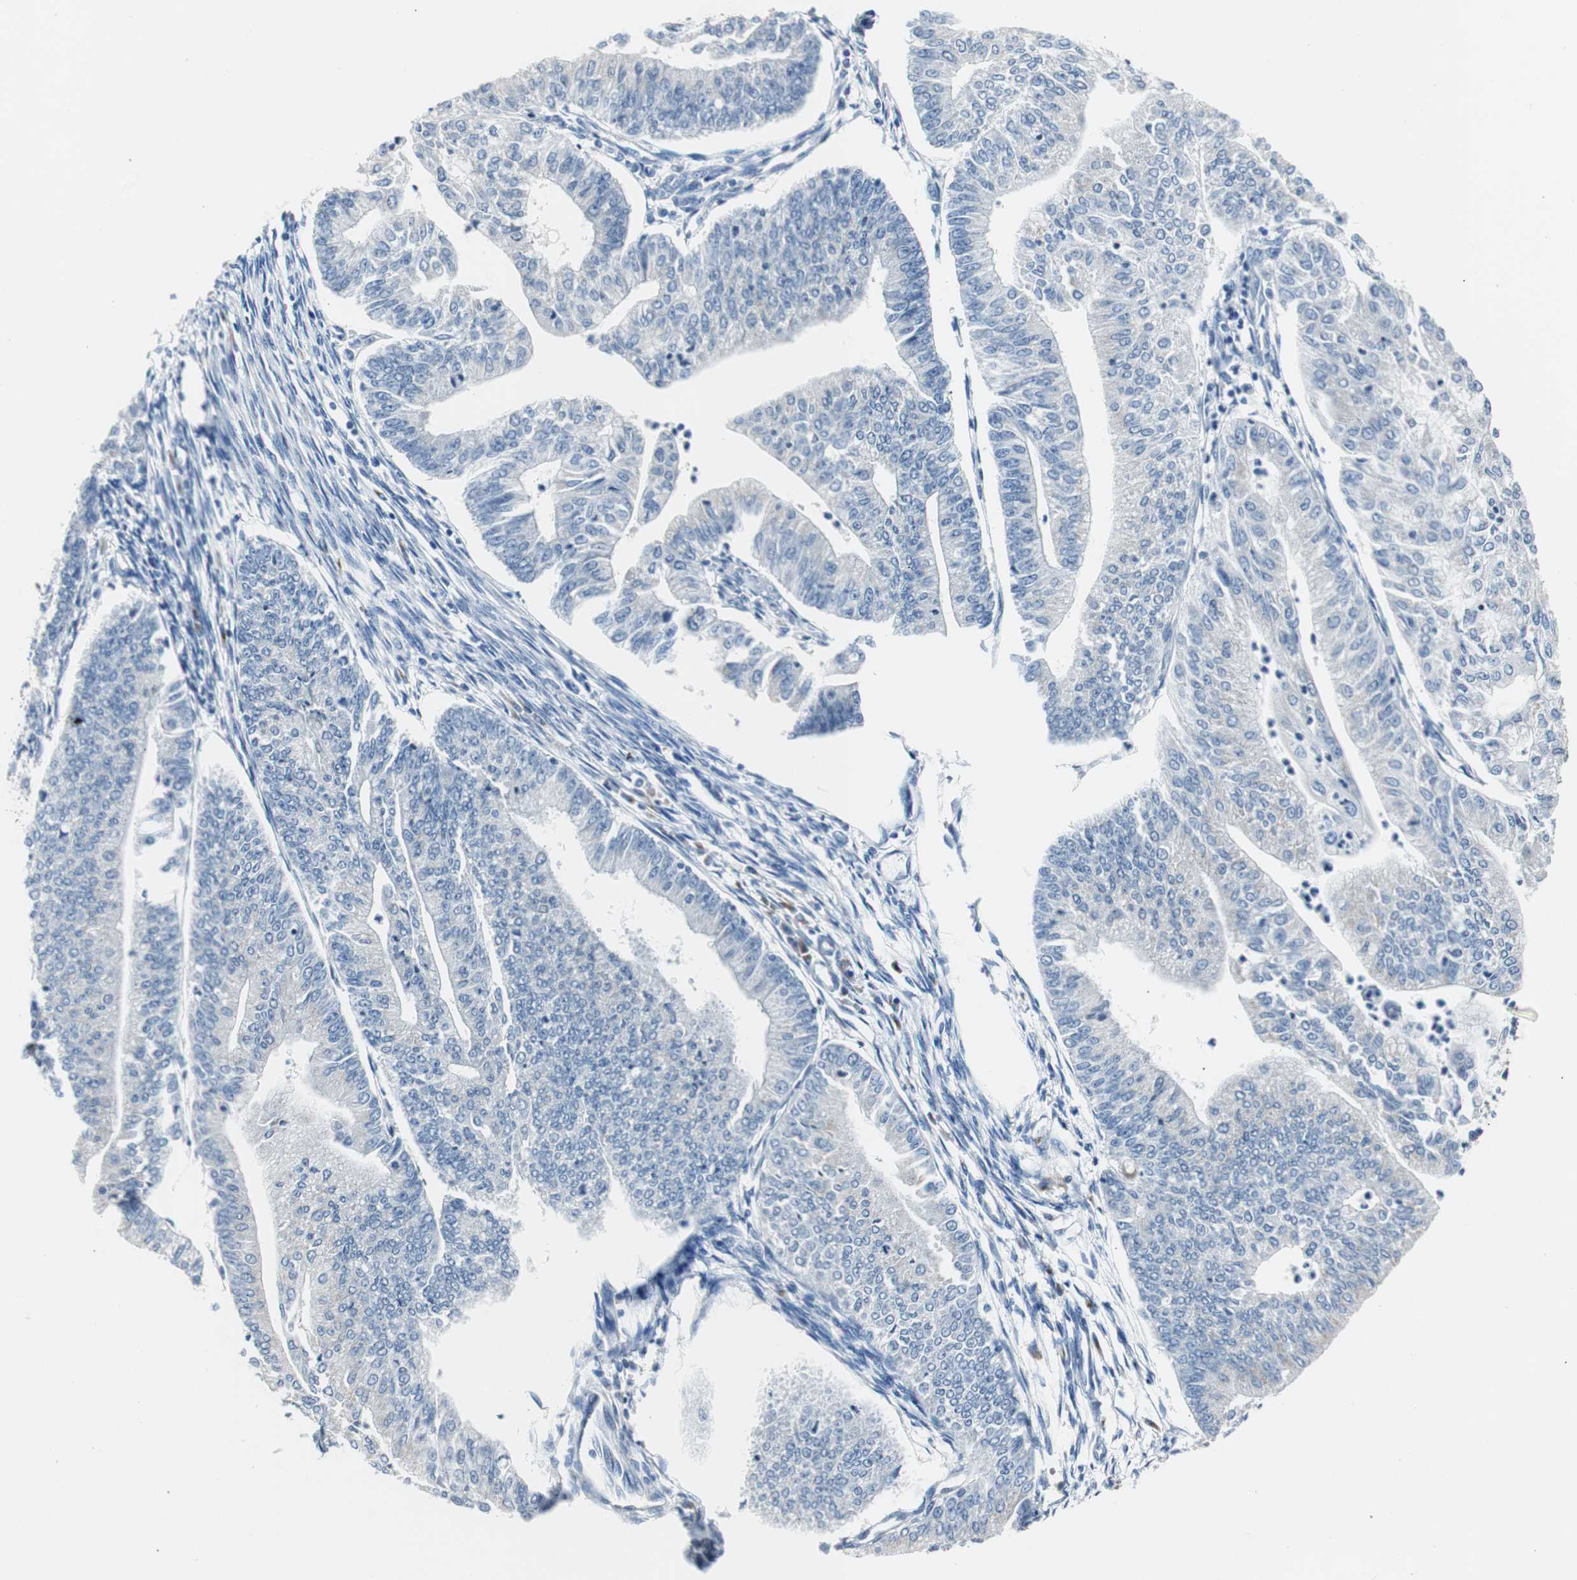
{"staining": {"intensity": "negative", "quantity": "none", "location": "none"}, "tissue": "endometrial cancer", "cell_type": "Tumor cells", "image_type": "cancer", "snomed": [{"axis": "morphology", "description": "Adenocarcinoma, NOS"}, {"axis": "topography", "description": "Endometrium"}], "caption": "Immunohistochemistry of adenocarcinoma (endometrial) reveals no staining in tumor cells.", "gene": "SOX30", "patient": {"sex": "female", "age": 59}}